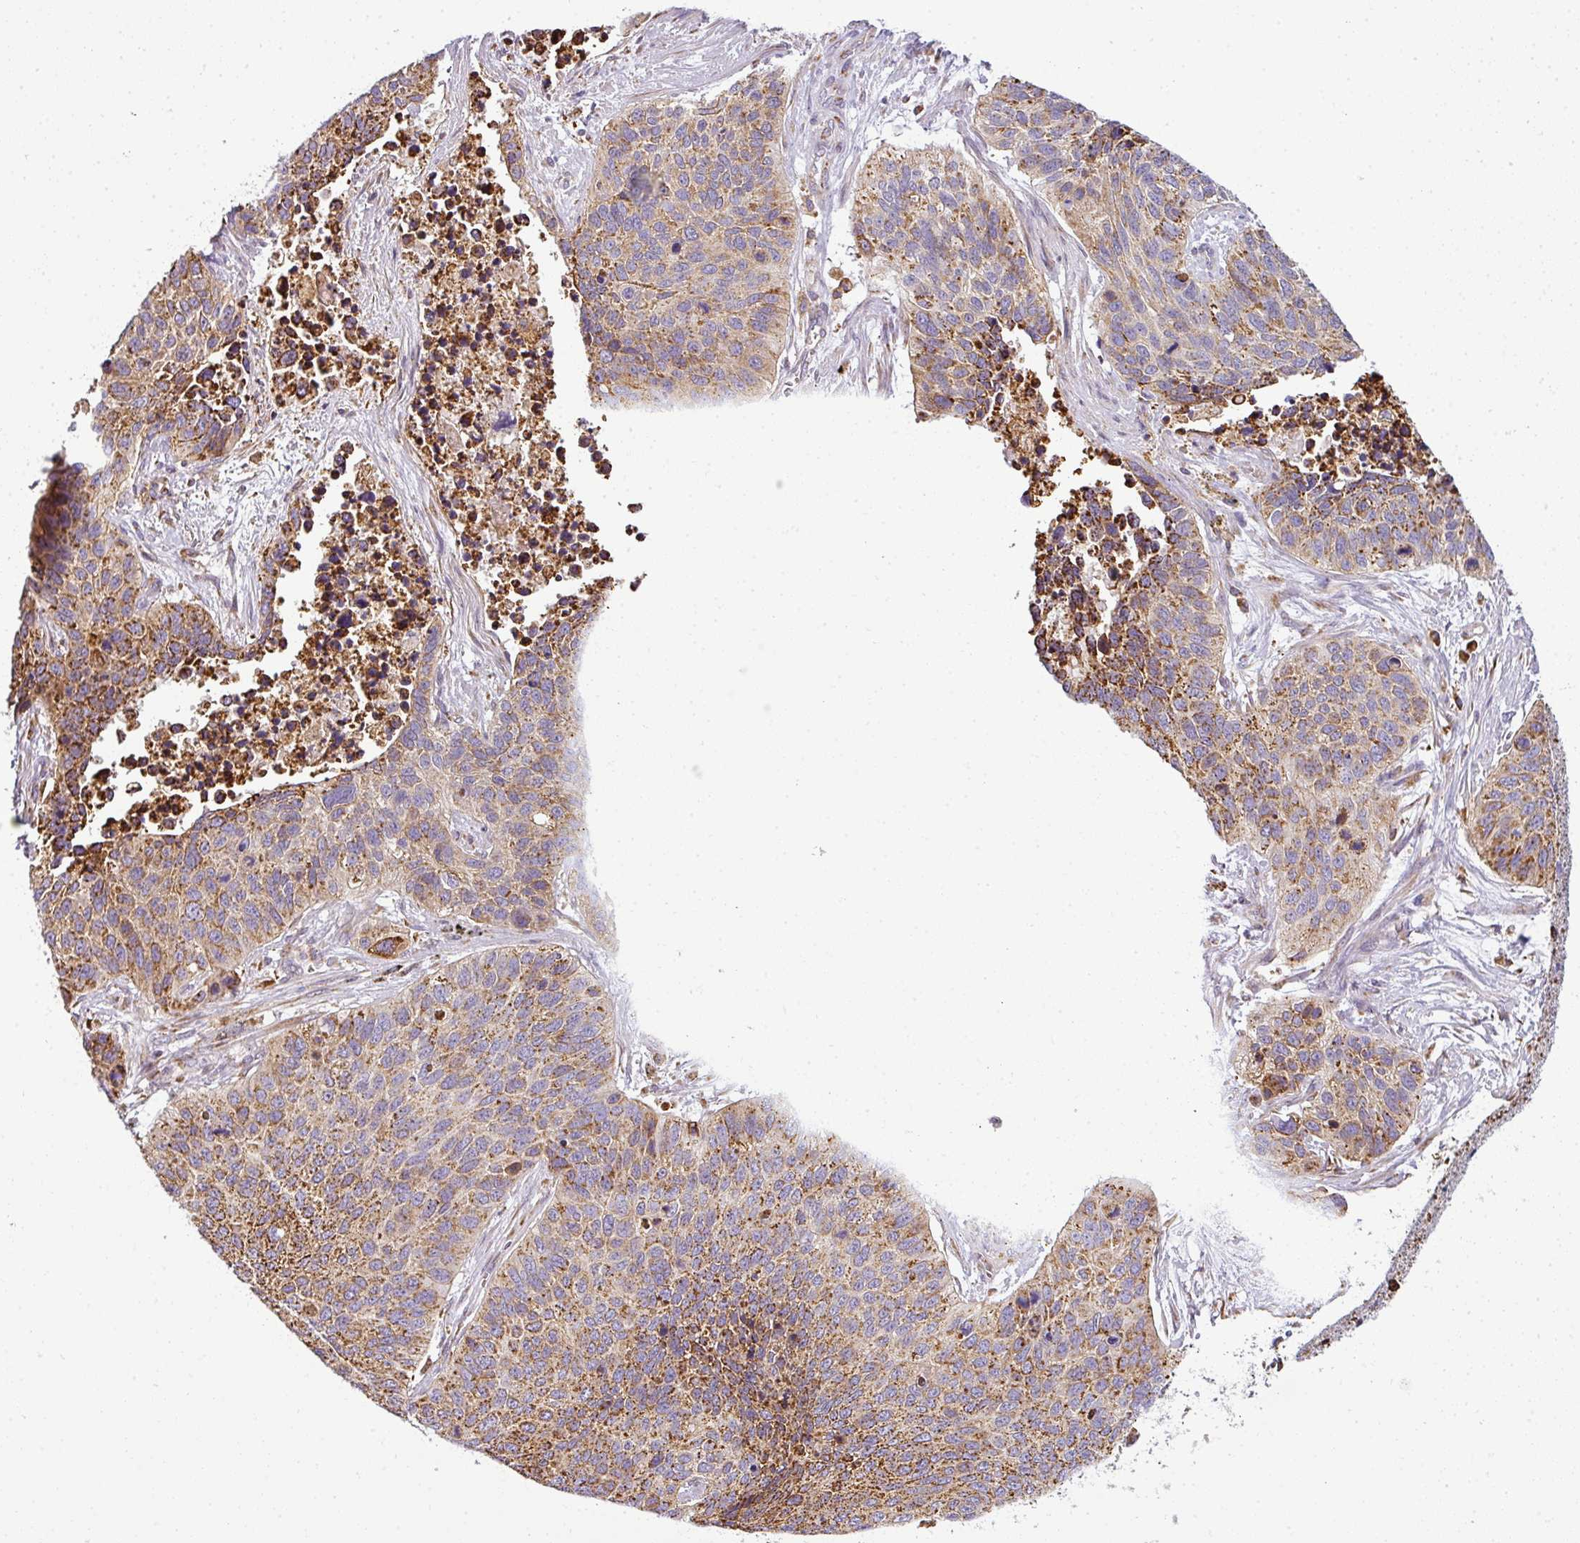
{"staining": {"intensity": "moderate", "quantity": ">75%", "location": "cytoplasmic/membranous"}, "tissue": "lung cancer", "cell_type": "Tumor cells", "image_type": "cancer", "snomed": [{"axis": "morphology", "description": "Squamous cell carcinoma, NOS"}, {"axis": "topography", "description": "Lung"}], "caption": "Approximately >75% of tumor cells in squamous cell carcinoma (lung) reveal moderate cytoplasmic/membranous protein expression as visualized by brown immunohistochemical staining.", "gene": "ANKRD18A", "patient": {"sex": "male", "age": 62}}